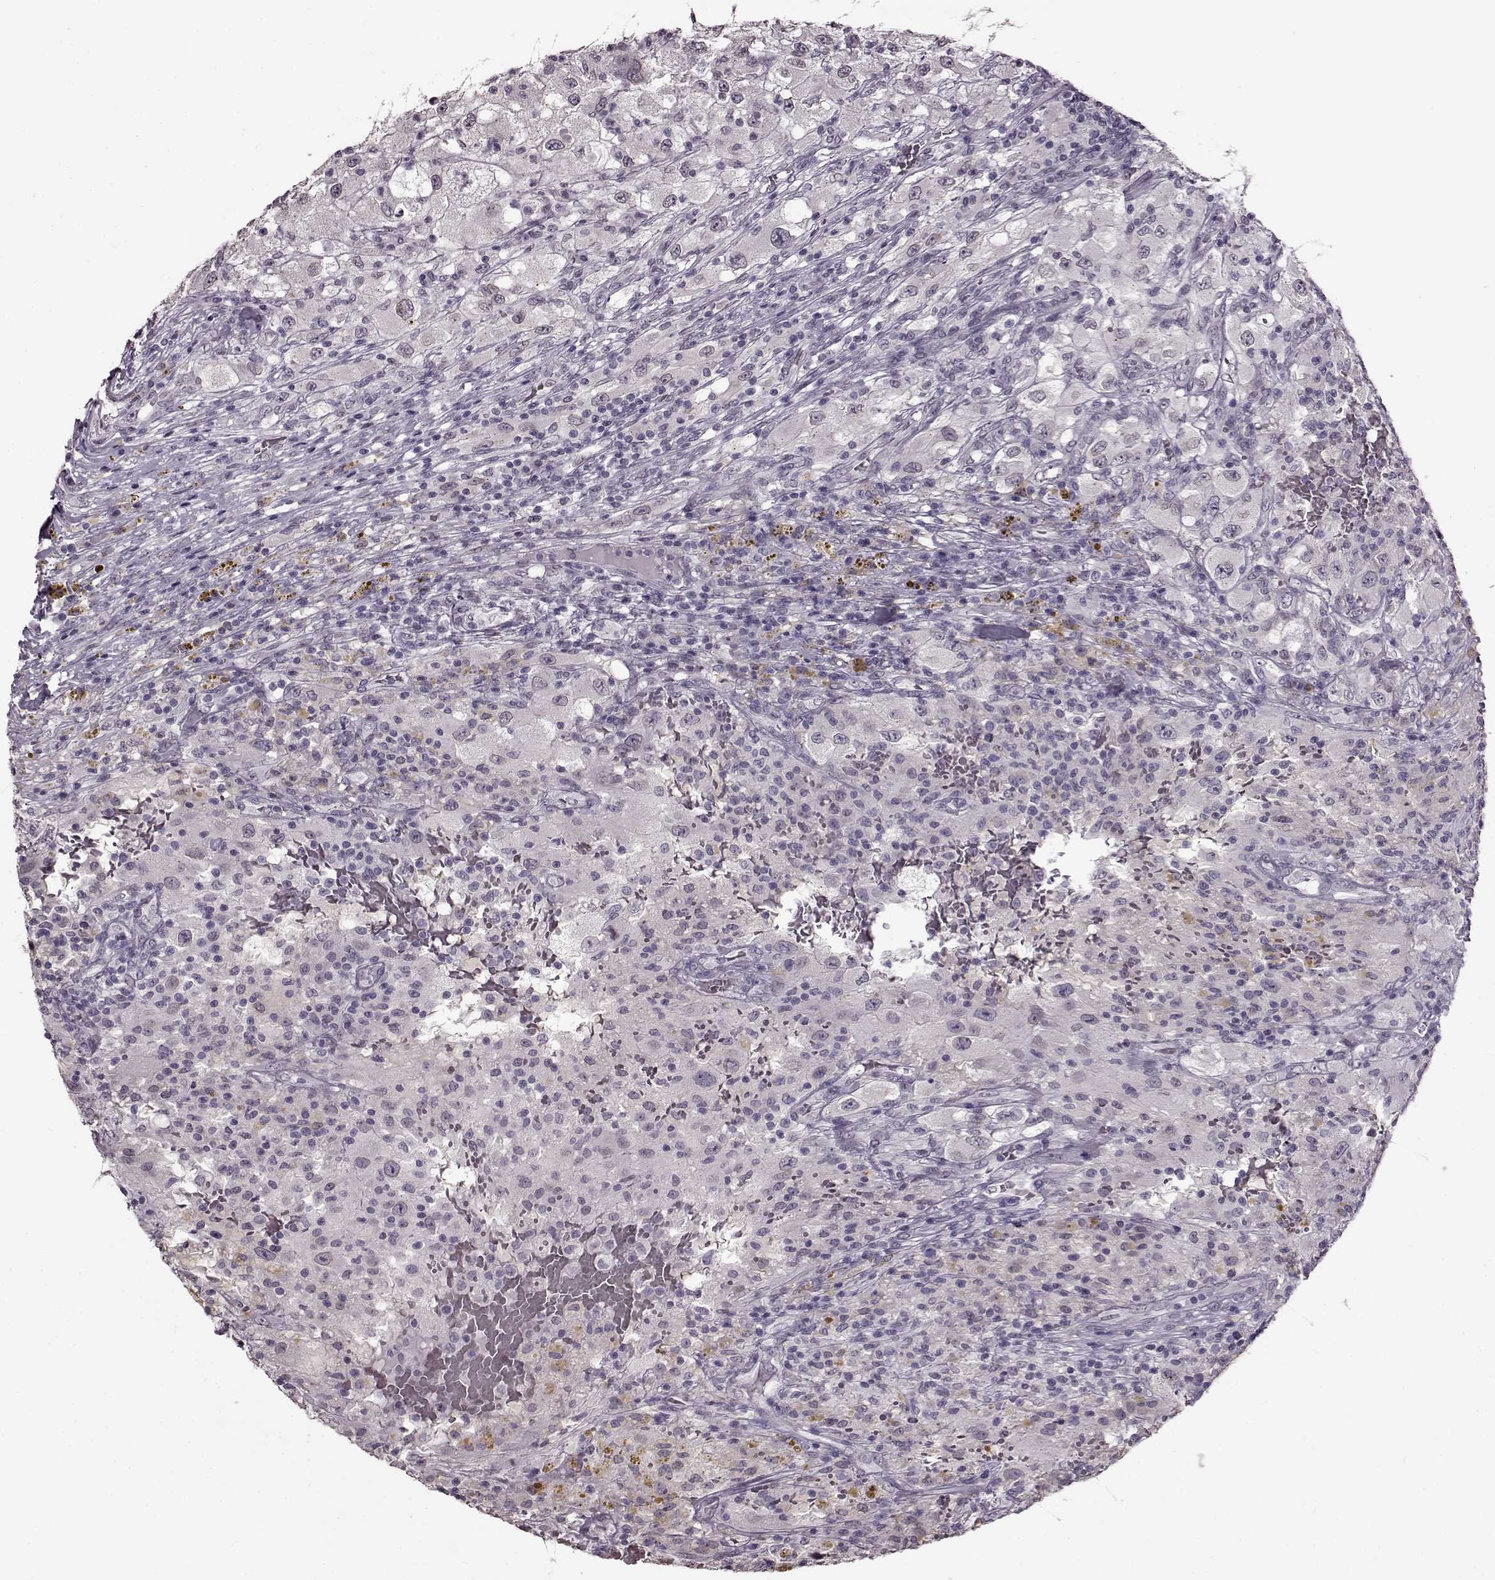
{"staining": {"intensity": "negative", "quantity": "none", "location": "none"}, "tissue": "renal cancer", "cell_type": "Tumor cells", "image_type": "cancer", "snomed": [{"axis": "morphology", "description": "Adenocarcinoma, NOS"}, {"axis": "topography", "description": "Kidney"}], "caption": "Adenocarcinoma (renal) was stained to show a protein in brown. There is no significant staining in tumor cells.", "gene": "STX1B", "patient": {"sex": "female", "age": 67}}